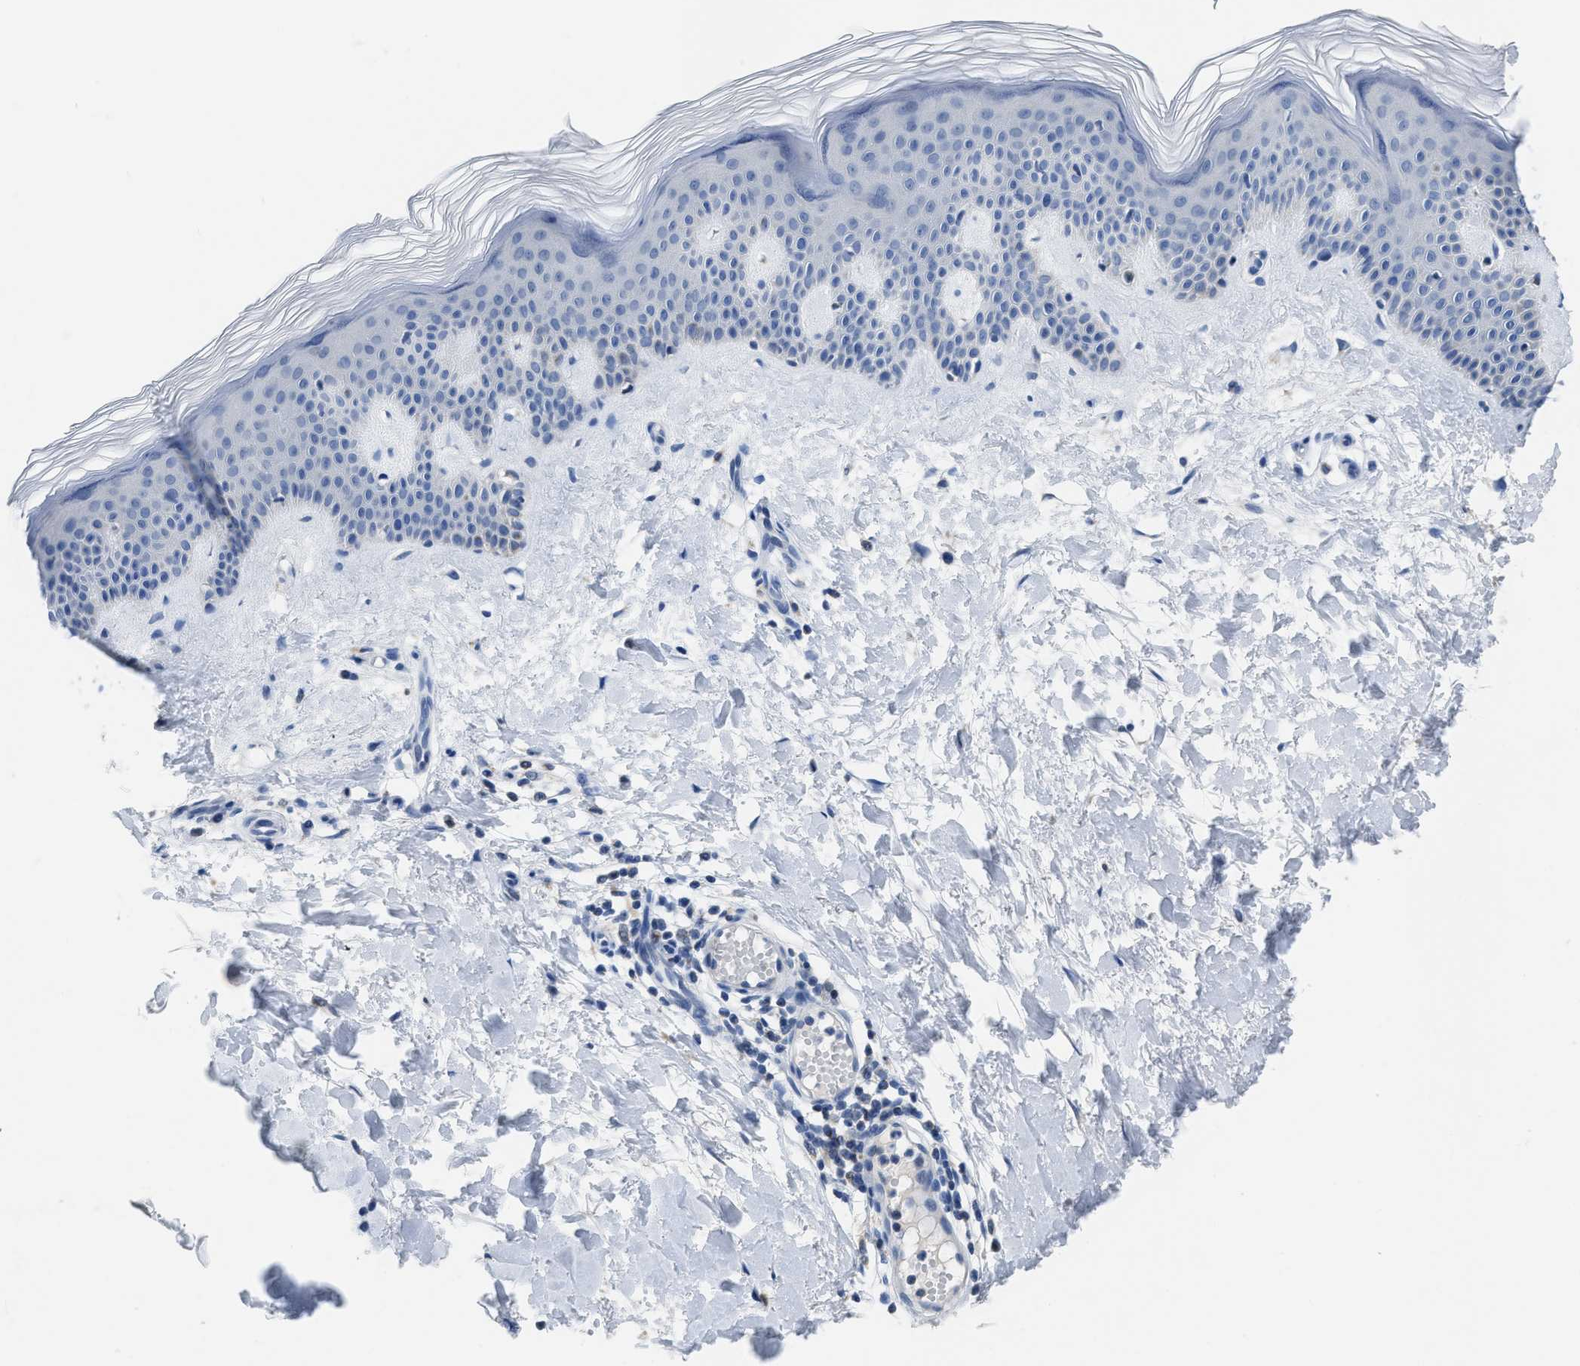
{"staining": {"intensity": "negative", "quantity": "none", "location": "none"}, "tissue": "skin", "cell_type": "Fibroblasts", "image_type": "normal", "snomed": [{"axis": "morphology", "description": "Normal tissue, NOS"}, {"axis": "morphology", "description": "Malignant melanoma, Metastatic site"}, {"axis": "topography", "description": "Skin"}], "caption": "The histopathology image exhibits no significant positivity in fibroblasts of skin. (DAB immunohistochemistry (IHC) with hematoxylin counter stain).", "gene": "ETFA", "patient": {"sex": "male", "age": 41}}